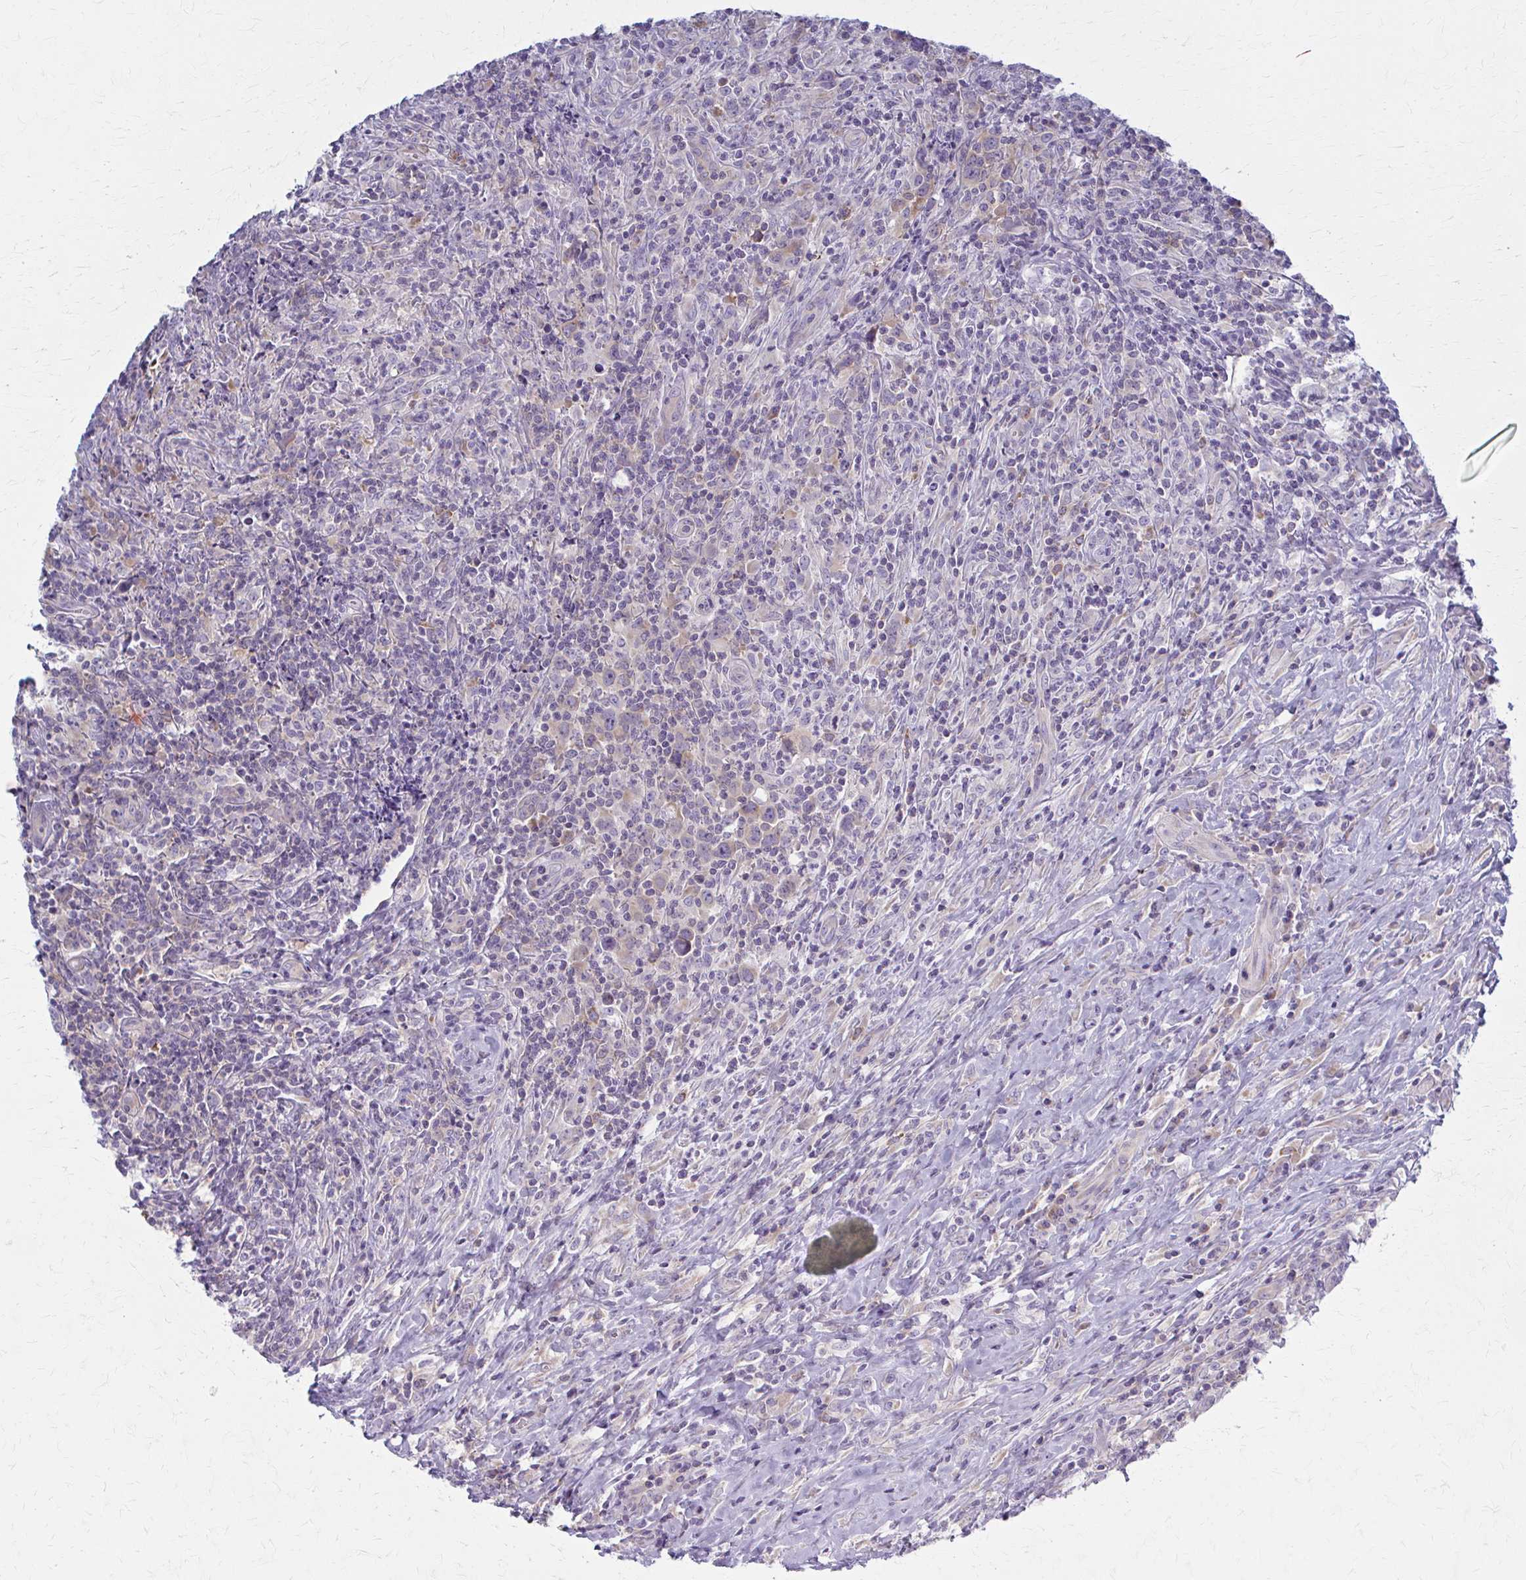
{"staining": {"intensity": "weak", "quantity": ">75%", "location": "cytoplasmic/membranous"}, "tissue": "lymphoma", "cell_type": "Tumor cells", "image_type": "cancer", "snomed": [{"axis": "morphology", "description": "Hodgkin's disease, NOS"}, {"axis": "topography", "description": "Lymph node"}], "caption": "Tumor cells demonstrate low levels of weak cytoplasmic/membranous positivity in approximately >75% of cells in Hodgkin's disease.", "gene": "PRKRA", "patient": {"sex": "female", "age": 18}}